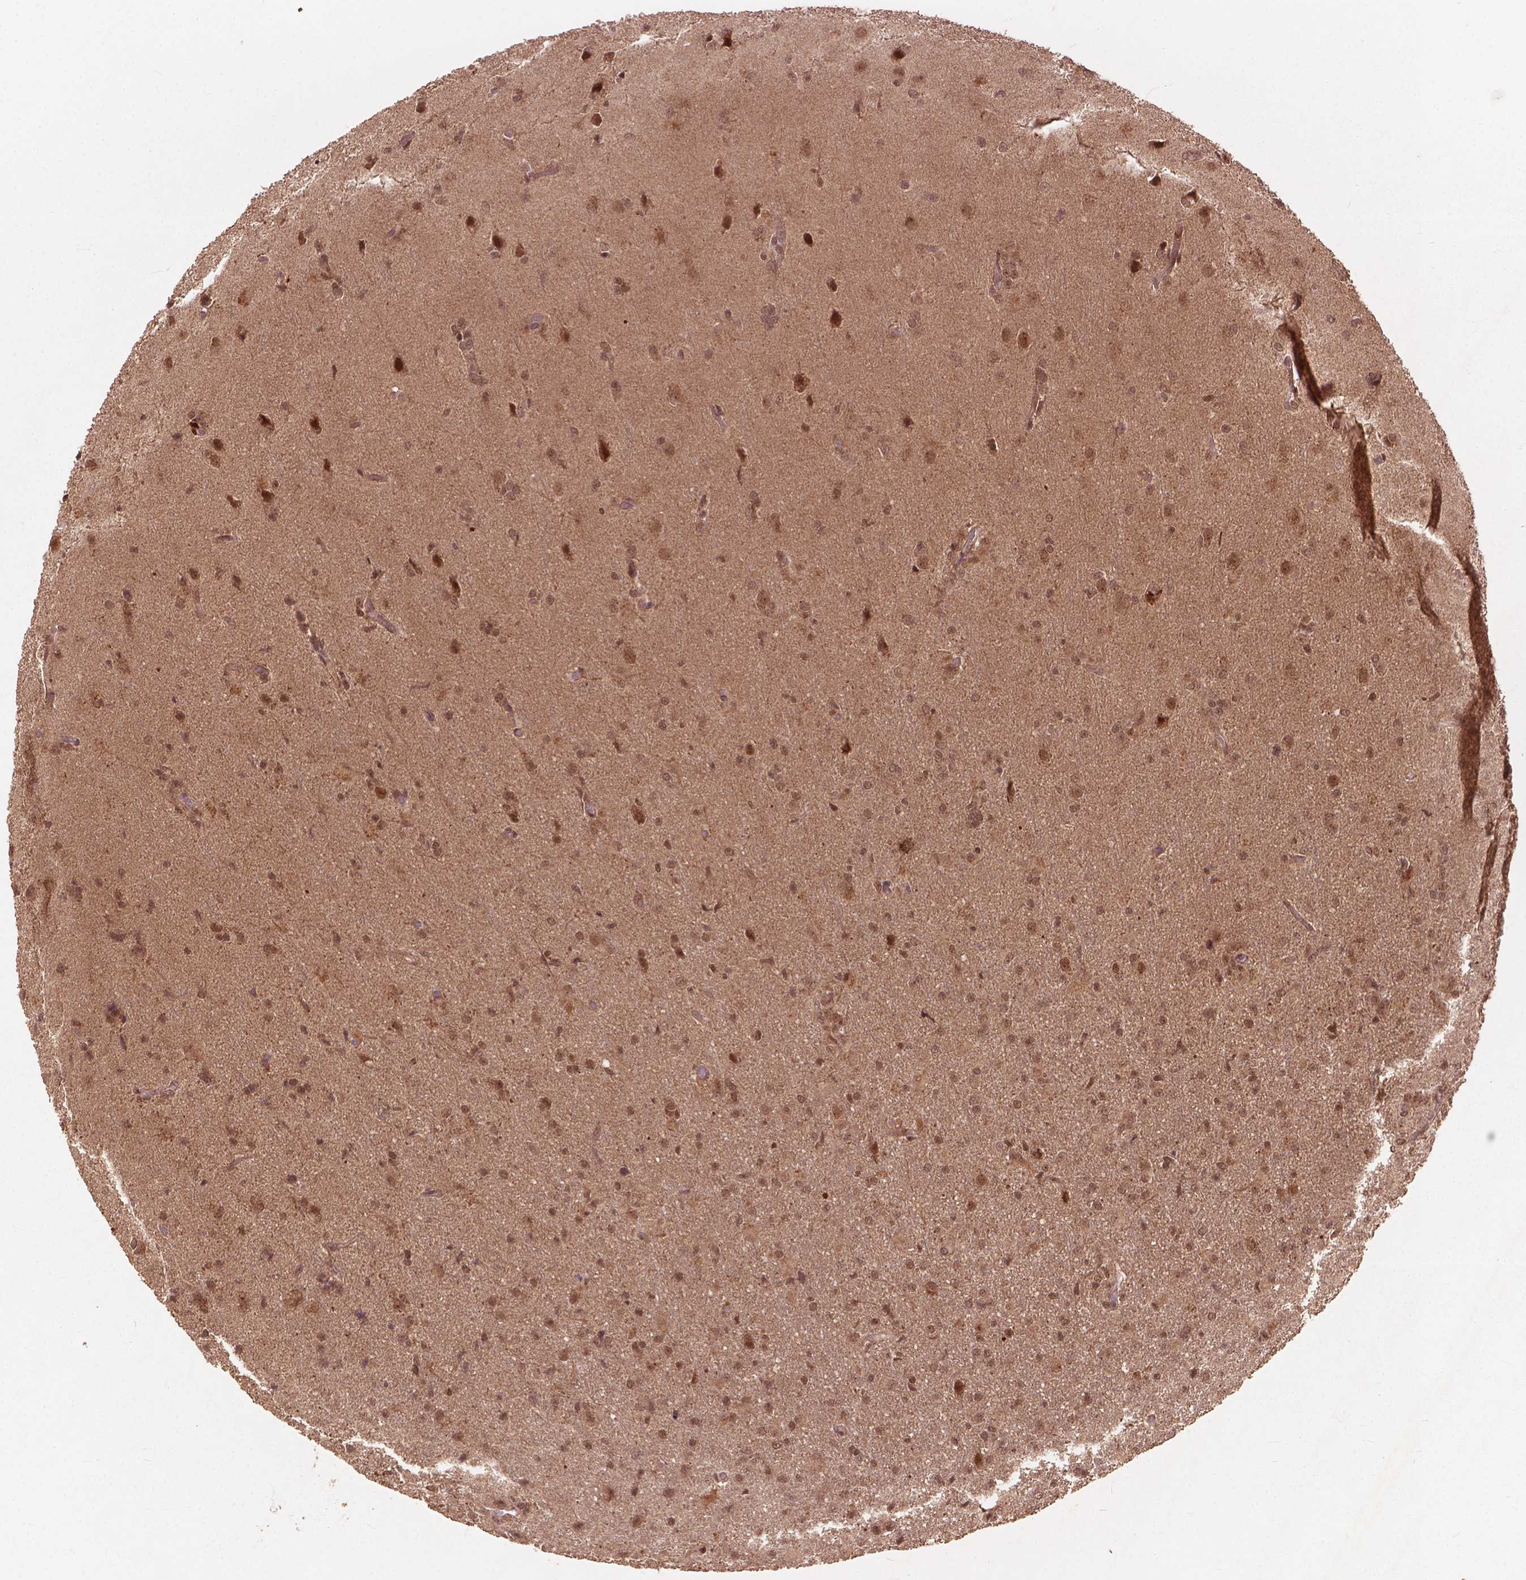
{"staining": {"intensity": "moderate", "quantity": ">75%", "location": "nuclear"}, "tissue": "glioma", "cell_type": "Tumor cells", "image_type": "cancer", "snomed": [{"axis": "morphology", "description": "Glioma, malignant, High grade"}, {"axis": "topography", "description": "Brain"}], "caption": "Immunohistochemical staining of human glioma displays moderate nuclear protein expression in about >75% of tumor cells.", "gene": "SSU72", "patient": {"sex": "male", "age": 68}}